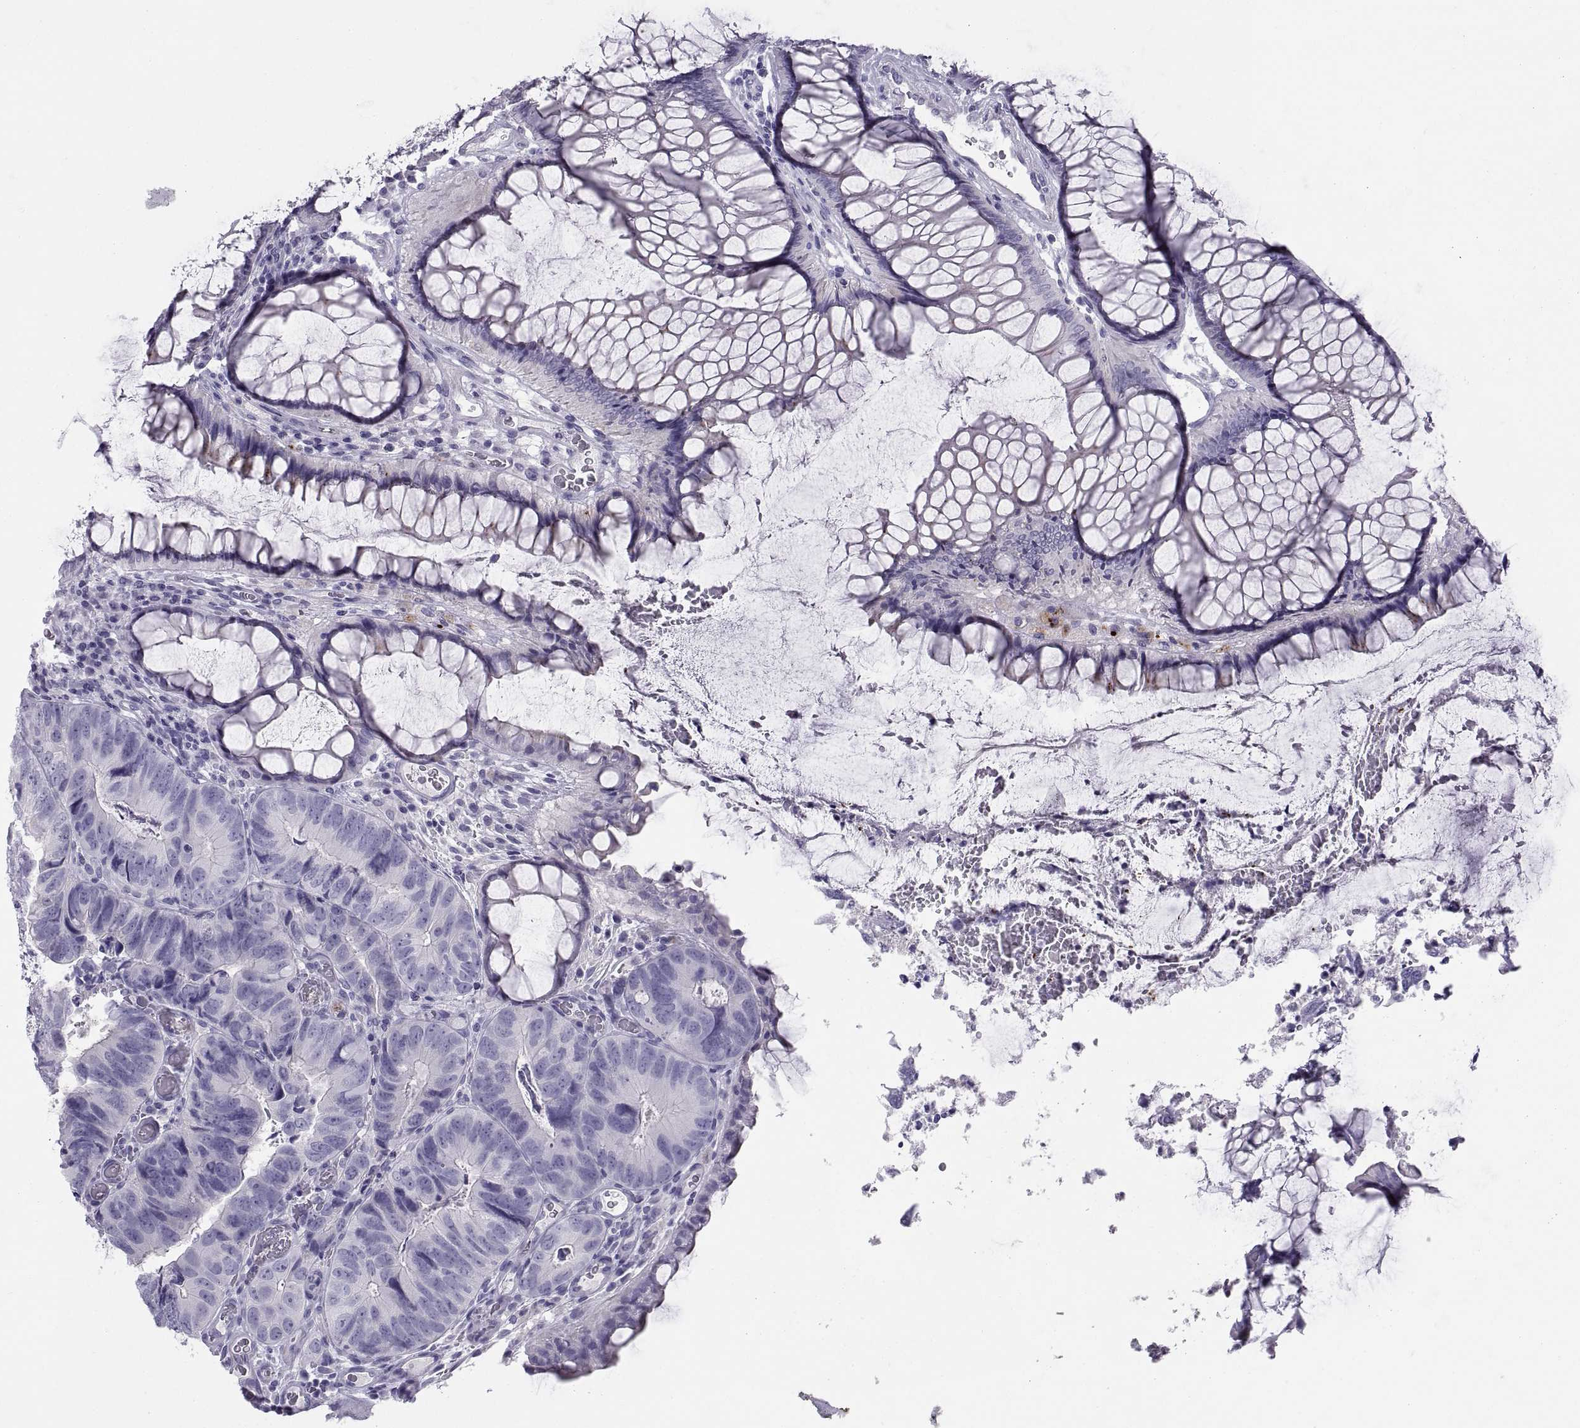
{"staining": {"intensity": "negative", "quantity": "none", "location": "none"}, "tissue": "colorectal cancer", "cell_type": "Tumor cells", "image_type": "cancer", "snomed": [{"axis": "morphology", "description": "Adenocarcinoma, NOS"}, {"axis": "topography", "description": "Colon"}], "caption": "Tumor cells show no significant positivity in colorectal cancer (adenocarcinoma). (DAB immunohistochemistry (IHC) with hematoxylin counter stain).", "gene": "RGS20", "patient": {"sex": "female", "age": 67}}